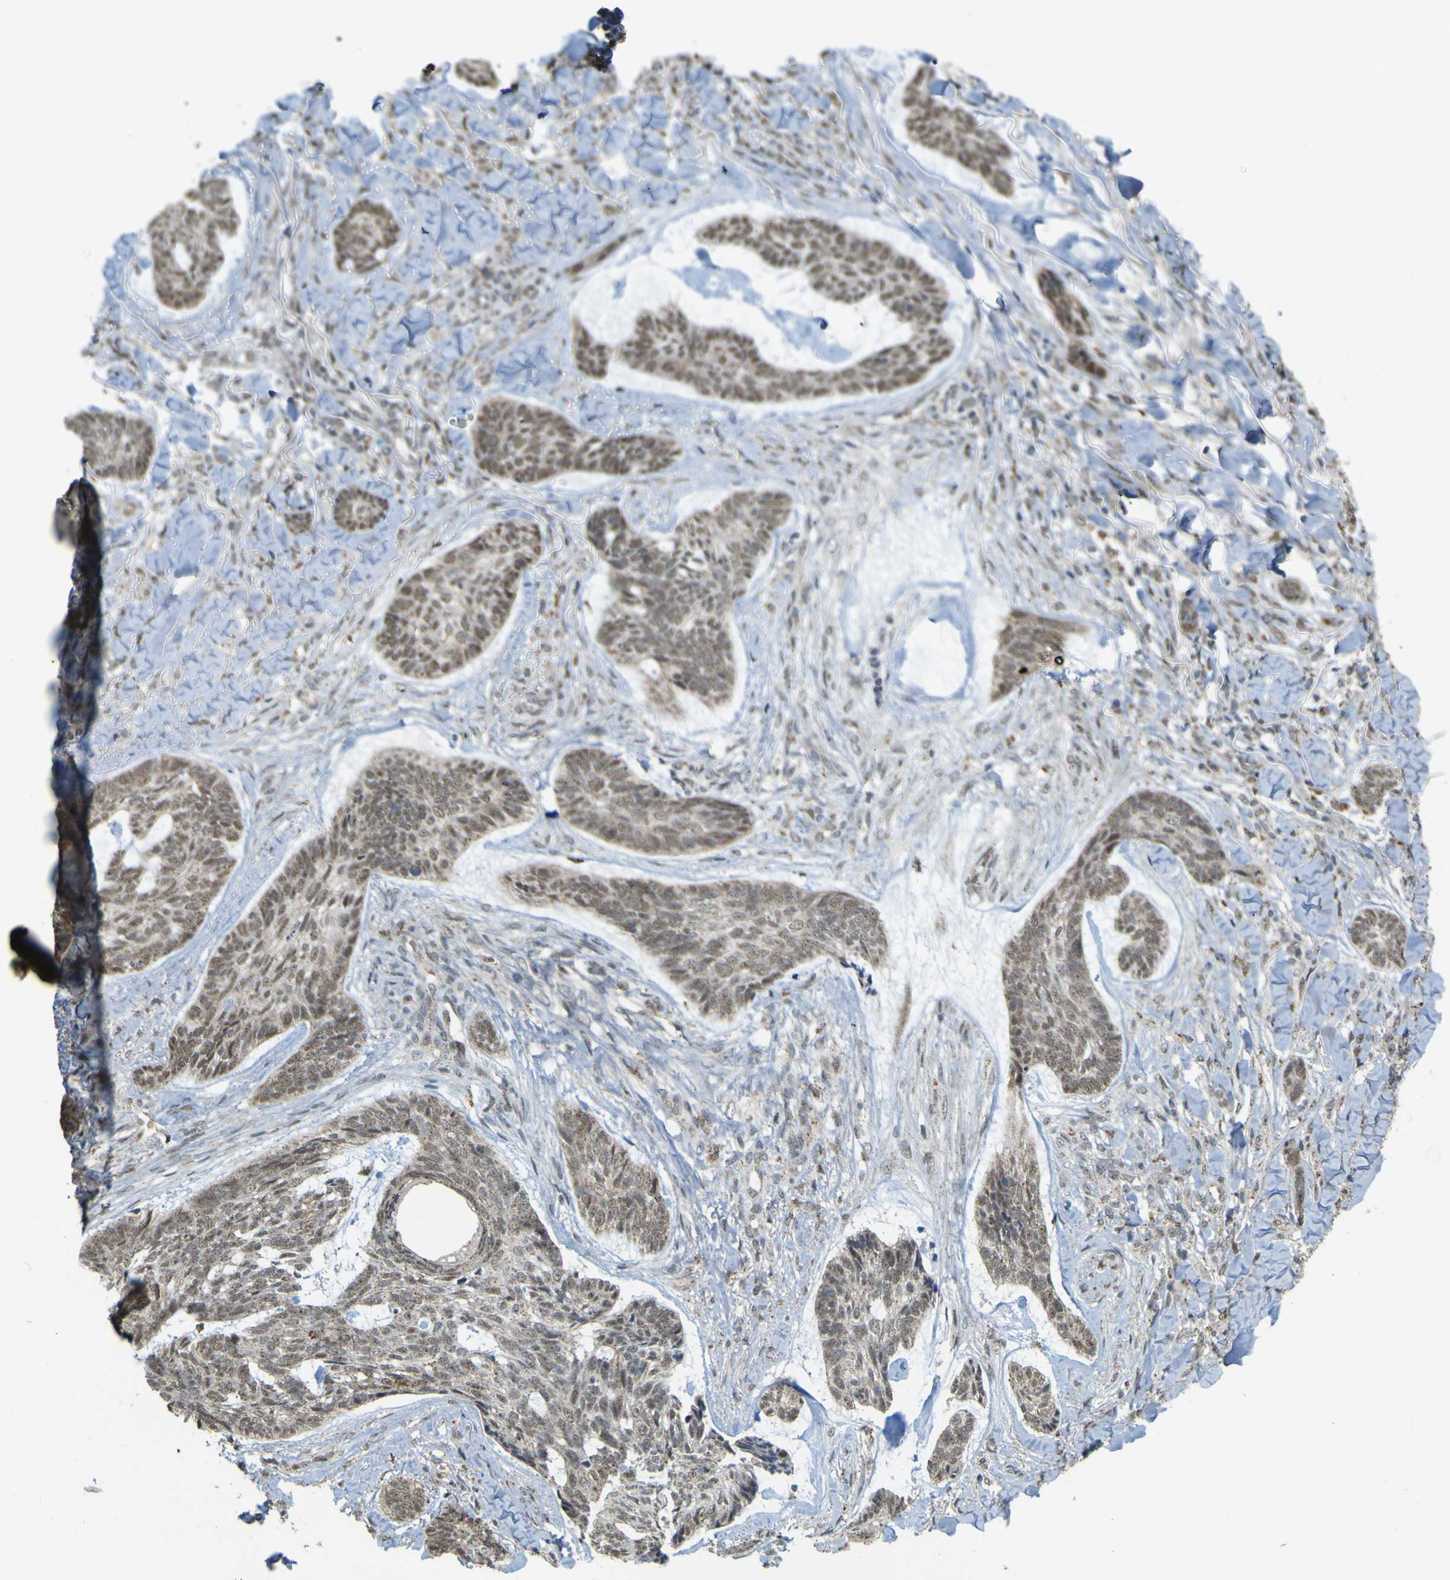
{"staining": {"intensity": "moderate", "quantity": ">75%", "location": "cytoplasmic/membranous,nuclear"}, "tissue": "skin cancer", "cell_type": "Tumor cells", "image_type": "cancer", "snomed": [{"axis": "morphology", "description": "Basal cell carcinoma"}, {"axis": "topography", "description": "Skin"}], "caption": "Moderate cytoplasmic/membranous and nuclear expression is present in about >75% of tumor cells in skin cancer.", "gene": "ACBD5", "patient": {"sex": "male", "age": 43}}